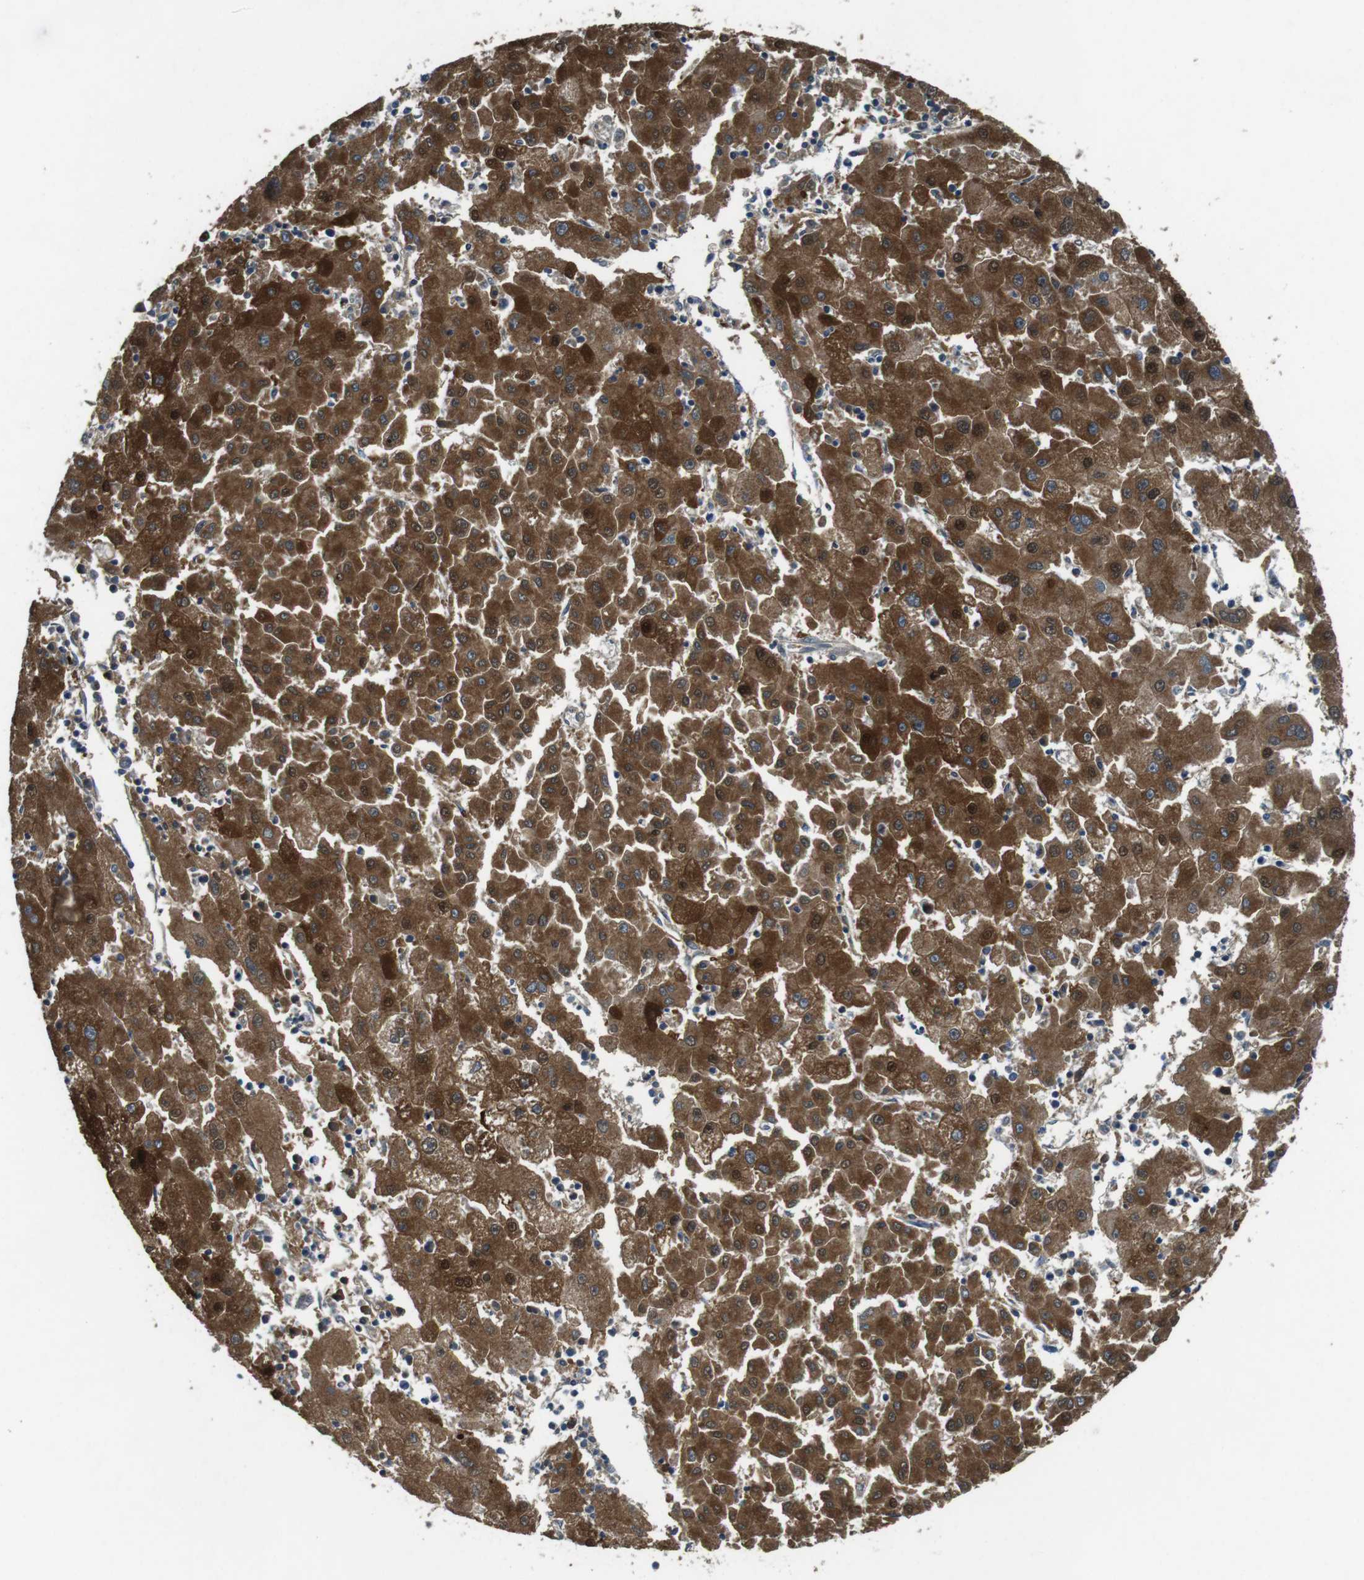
{"staining": {"intensity": "strong", "quantity": ">75%", "location": "cytoplasmic/membranous"}, "tissue": "liver cancer", "cell_type": "Tumor cells", "image_type": "cancer", "snomed": [{"axis": "morphology", "description": "Carcinoma, Hepatocellular, NOS"}, {"axis": "topography", "description": "Liver"}], "caption": "This micrograph reveals immunohistochemistry (IHC) staining of human liver cancer, with high strong cytoplasmic/membranous staining in approximately >75% of tumor cells.", "gene": "IFFO2", "patient": {"sex": "male", "age": 72}}